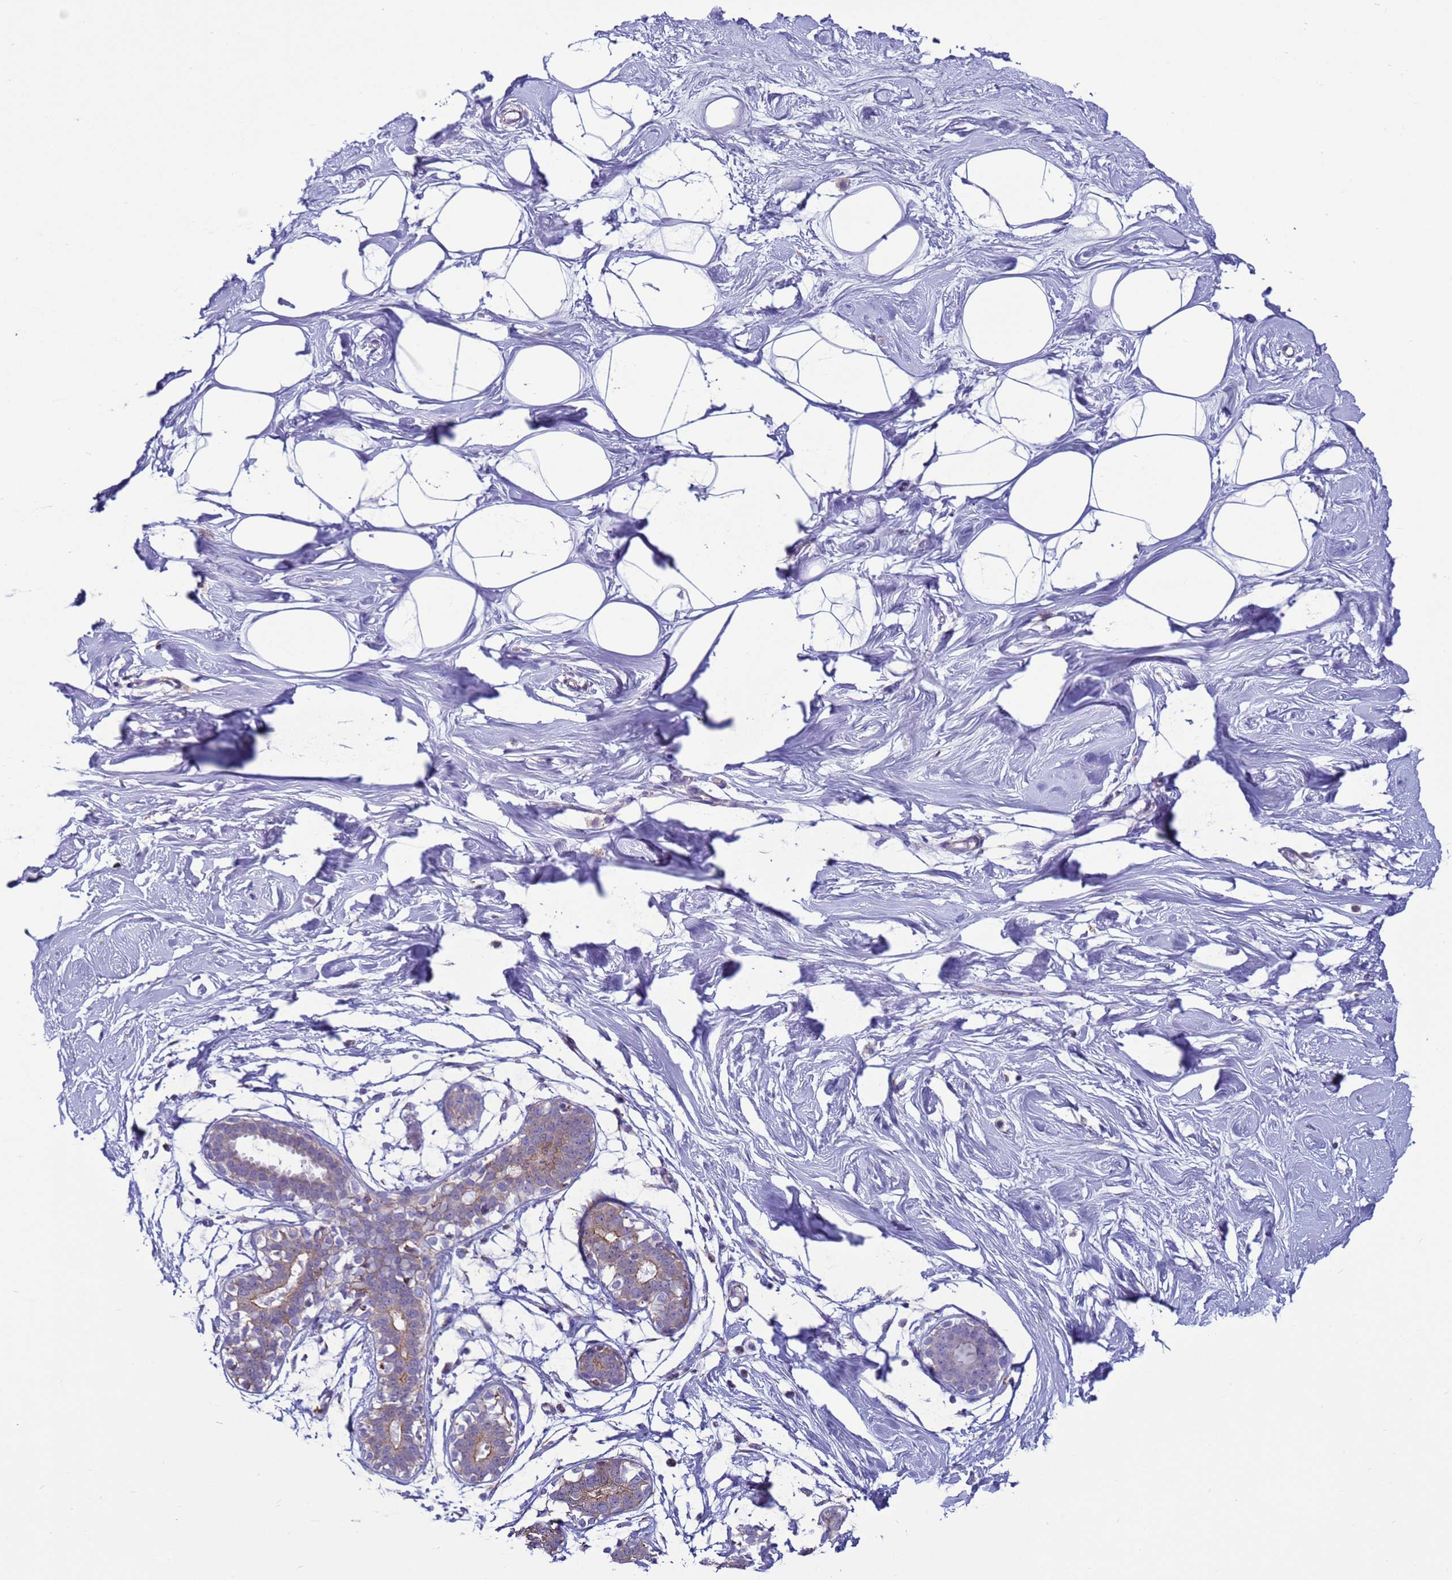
{"staining": {"intensity": "negative", "quantity": "none", "location": "none"}, "tissue": "breast", "cell_type": "Adipocytes", "image_type": "normal", "snomed": [{"axis": "morphology", "description": "Normal tissue, NOS"}, {"axis": "morphology", "description": "Adenoma, NOS"}, {"axis": "topography", "description": "Breast"}], "caption": "Adipocytes show no significant expression in benign breast.", "gene": "HPCAL1", "patient": {"sex": "female", "age": 23}}